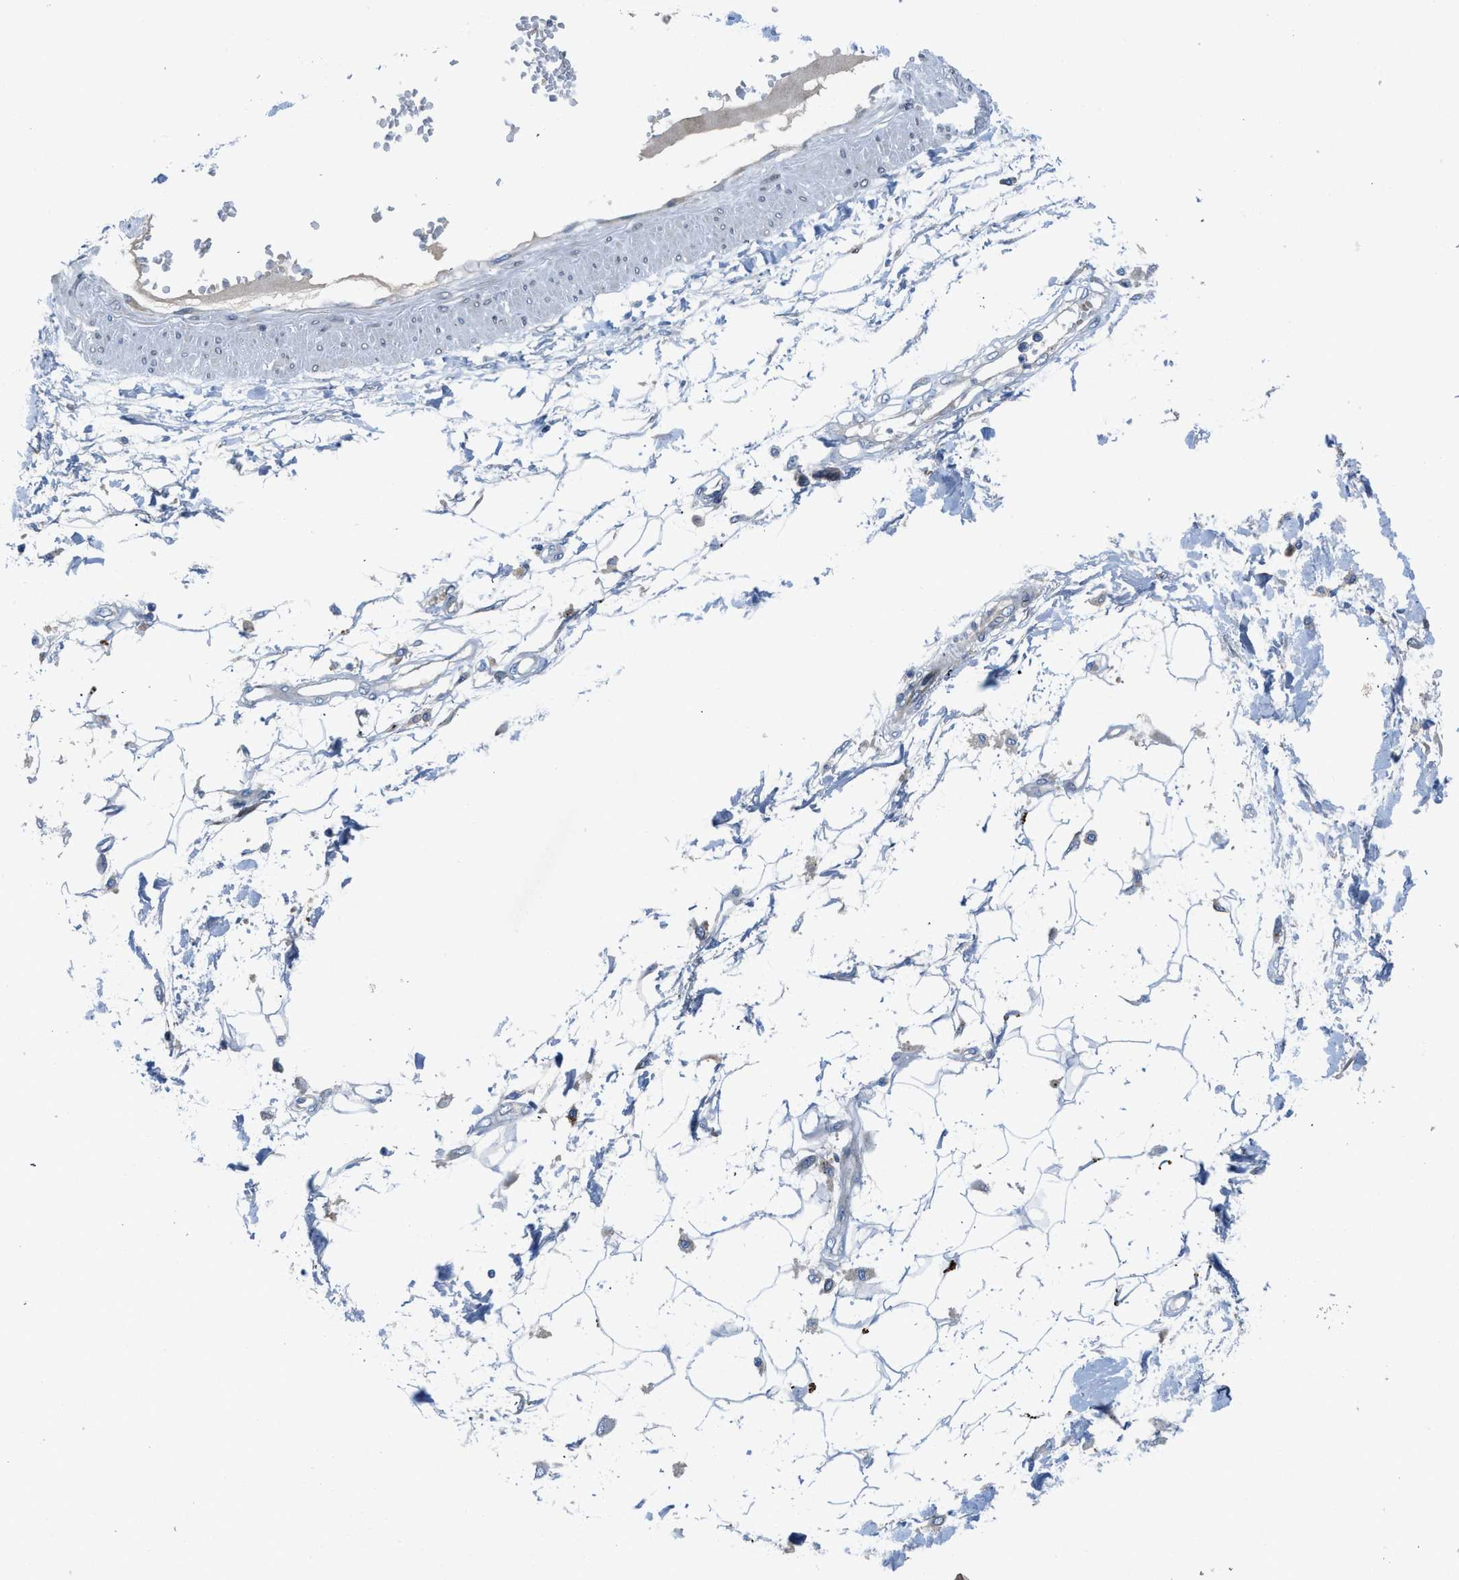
{"staining": {"intensity": "negative", "quantity": "none", "location": "none"}, "tissue": "adipose tissue", "cell_type": "Adipocytes", "image_type": "normal", "snomed": [{"axis": "morphology", "description": "Normal tissue, NOS"}, {"axis": "morphology", "description": "Squamous cell carcinoma, NOS"}, {"axis": "topography", "description": "Skin"}, {"axis": "topography", "description": "Peripheral nerve tissue"}], "caption": "The immunohistochemistry (IHC) micrograph has no significant positivity in adipocytes of adipose tissue.", "gene": "TMEM248", "patient": {"sex": "male", "age": 83}}